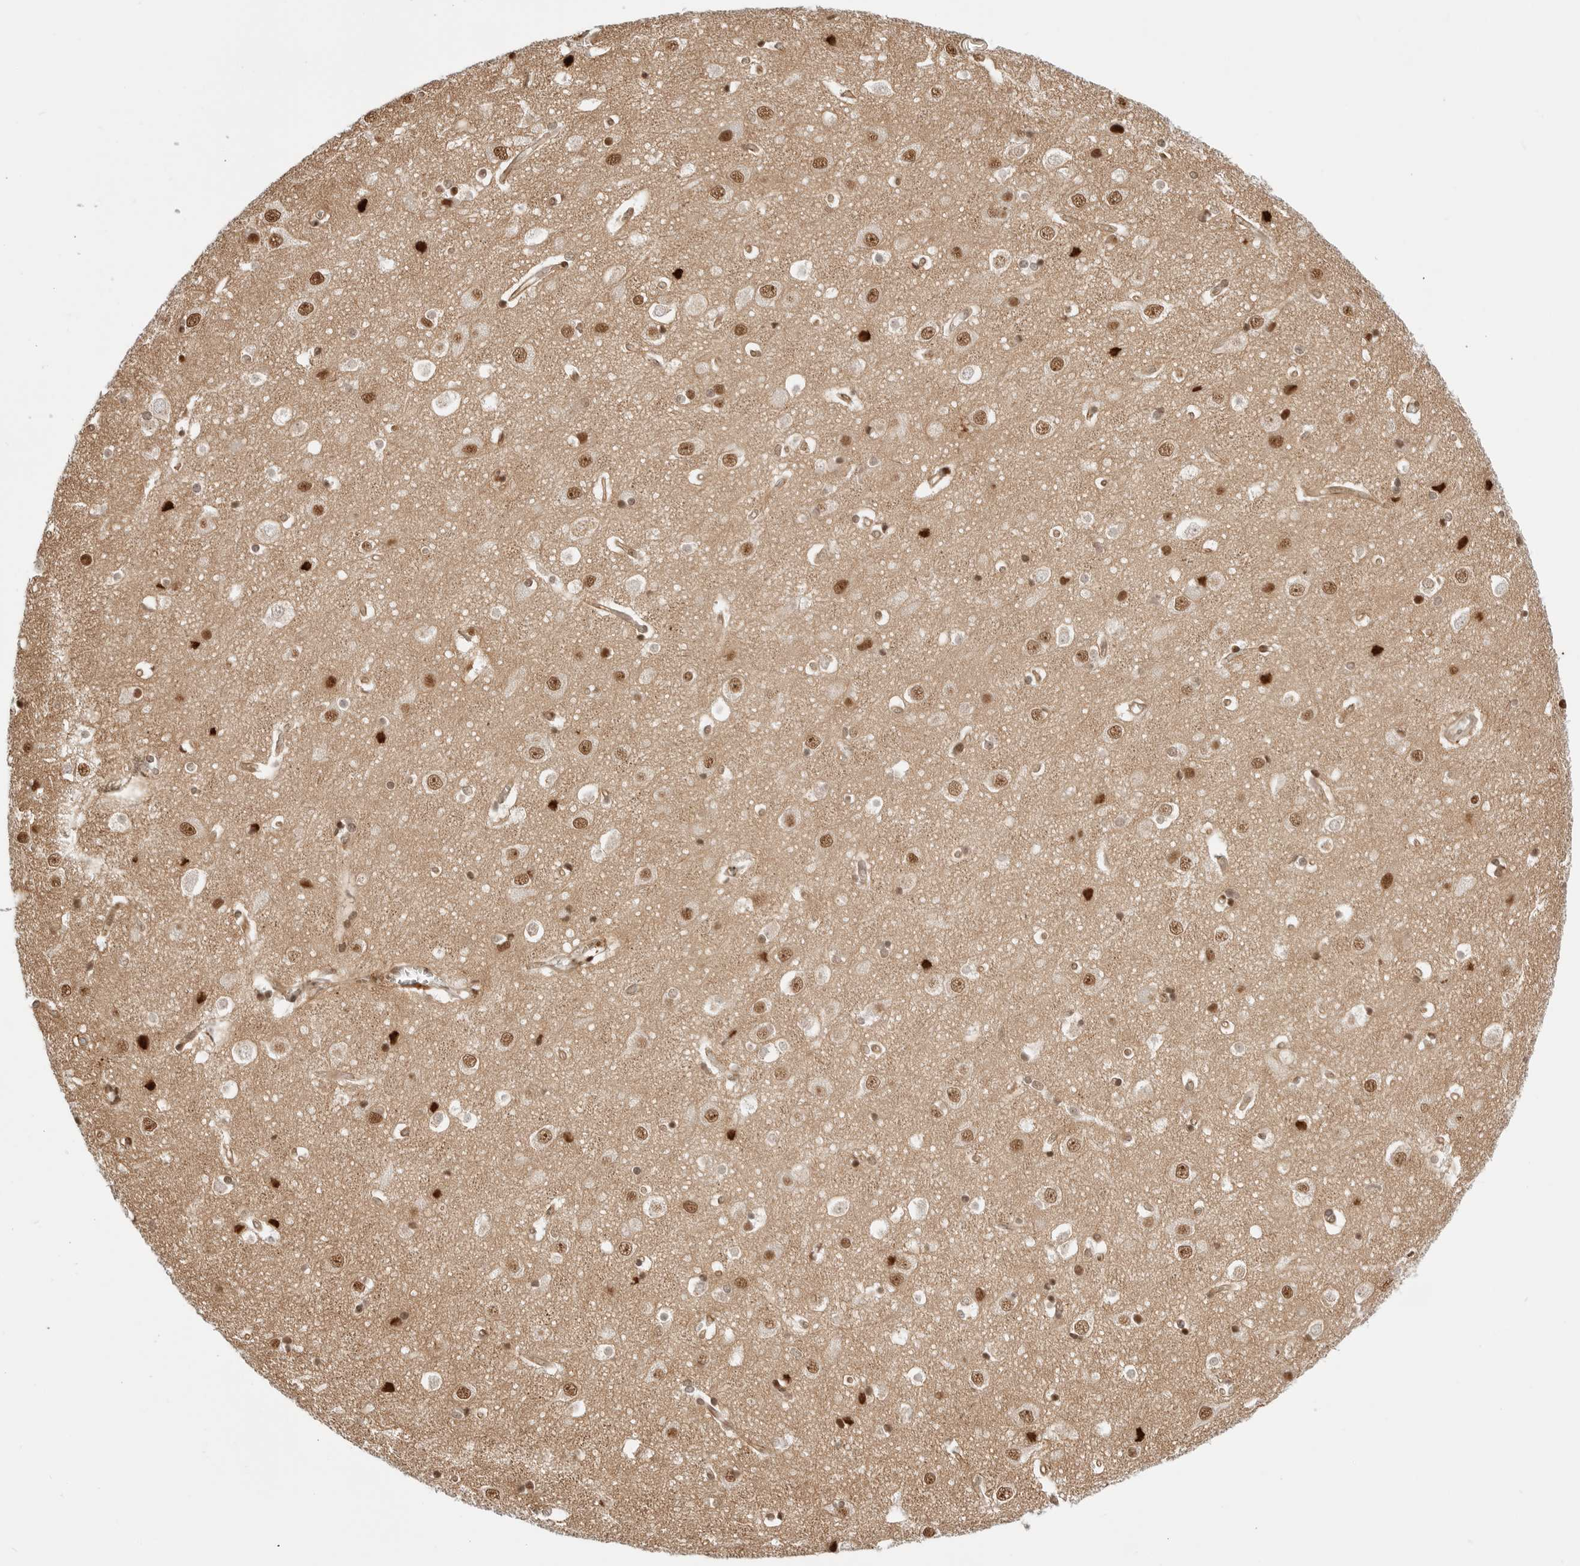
{"staining": {"intensity": "moderate", "quantity": ">75%", "location": "cytoplasmic/membranous"}, "tissue": "cerebral cortex", "cell_type": "Endothelial cells", "image_type": "normal", "snomed": [{"axis": "morphology", "description": "Normal tissue, NOS"}, {"axis": "topography", "description": "Cerebral cortex"}], "caption": "This photomicrograph exhibits benign cerebral cortex stained with immunohistochemistry to label a protein in brown. The cytoplasmic/membranous of endothelial cells show moderate positivity for the protein. Nuclei are counter-stained blue.", "gene": "ZNF613", "patient": {"sex": "male", "age": 54}}